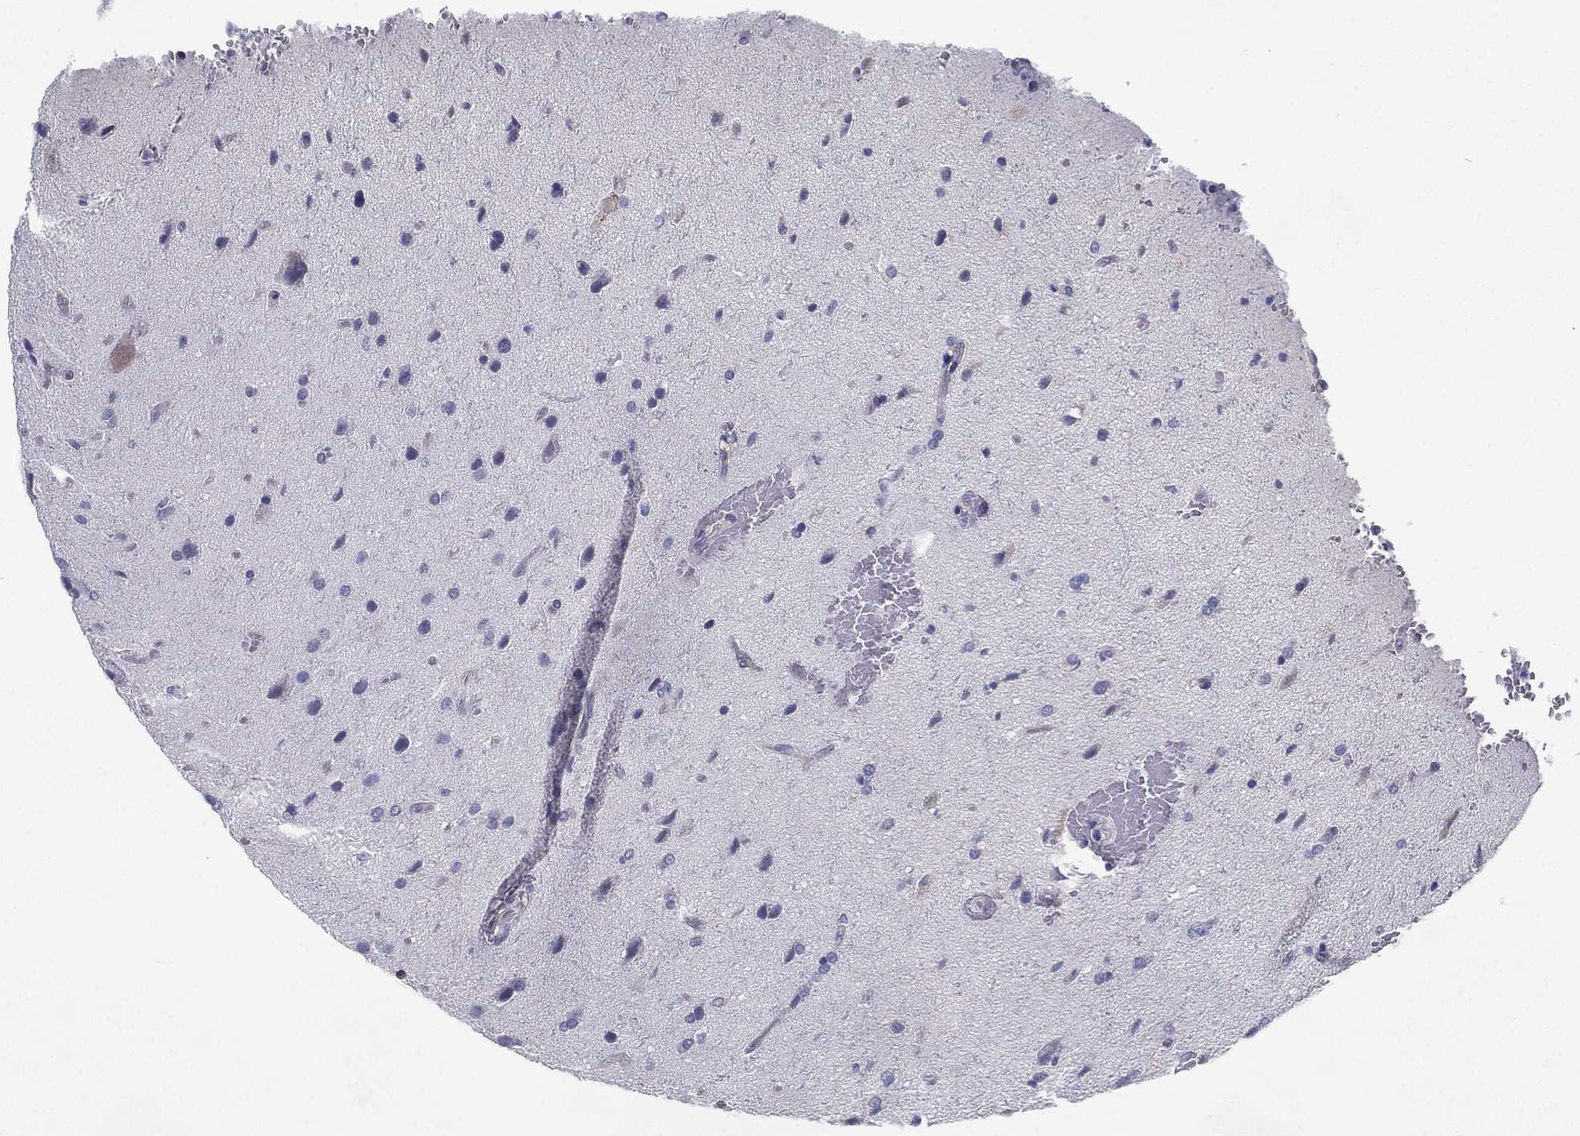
{"staining": {"intensity": "negative", "quantity": "none", "location": "none"}, "tissue": "glioma", "cell_type": "Tumor cells", "image_type": "cancer", "snomed": [{"axis": "morphology", "description": "Glioma, malignant, High grade"}, {"axis": "topography", "description": "Brain"}], "caption": "Glioma was stained to show a protein in brown. There is no significant positivity in tumor cells. (Stains: DAB immunohistochemistry with hematoxylin counter stain, Microscopy: brightfield microscopy at high magnification).", "gene": "RGS13", "patient": {"sex": "male", "age": 68}}